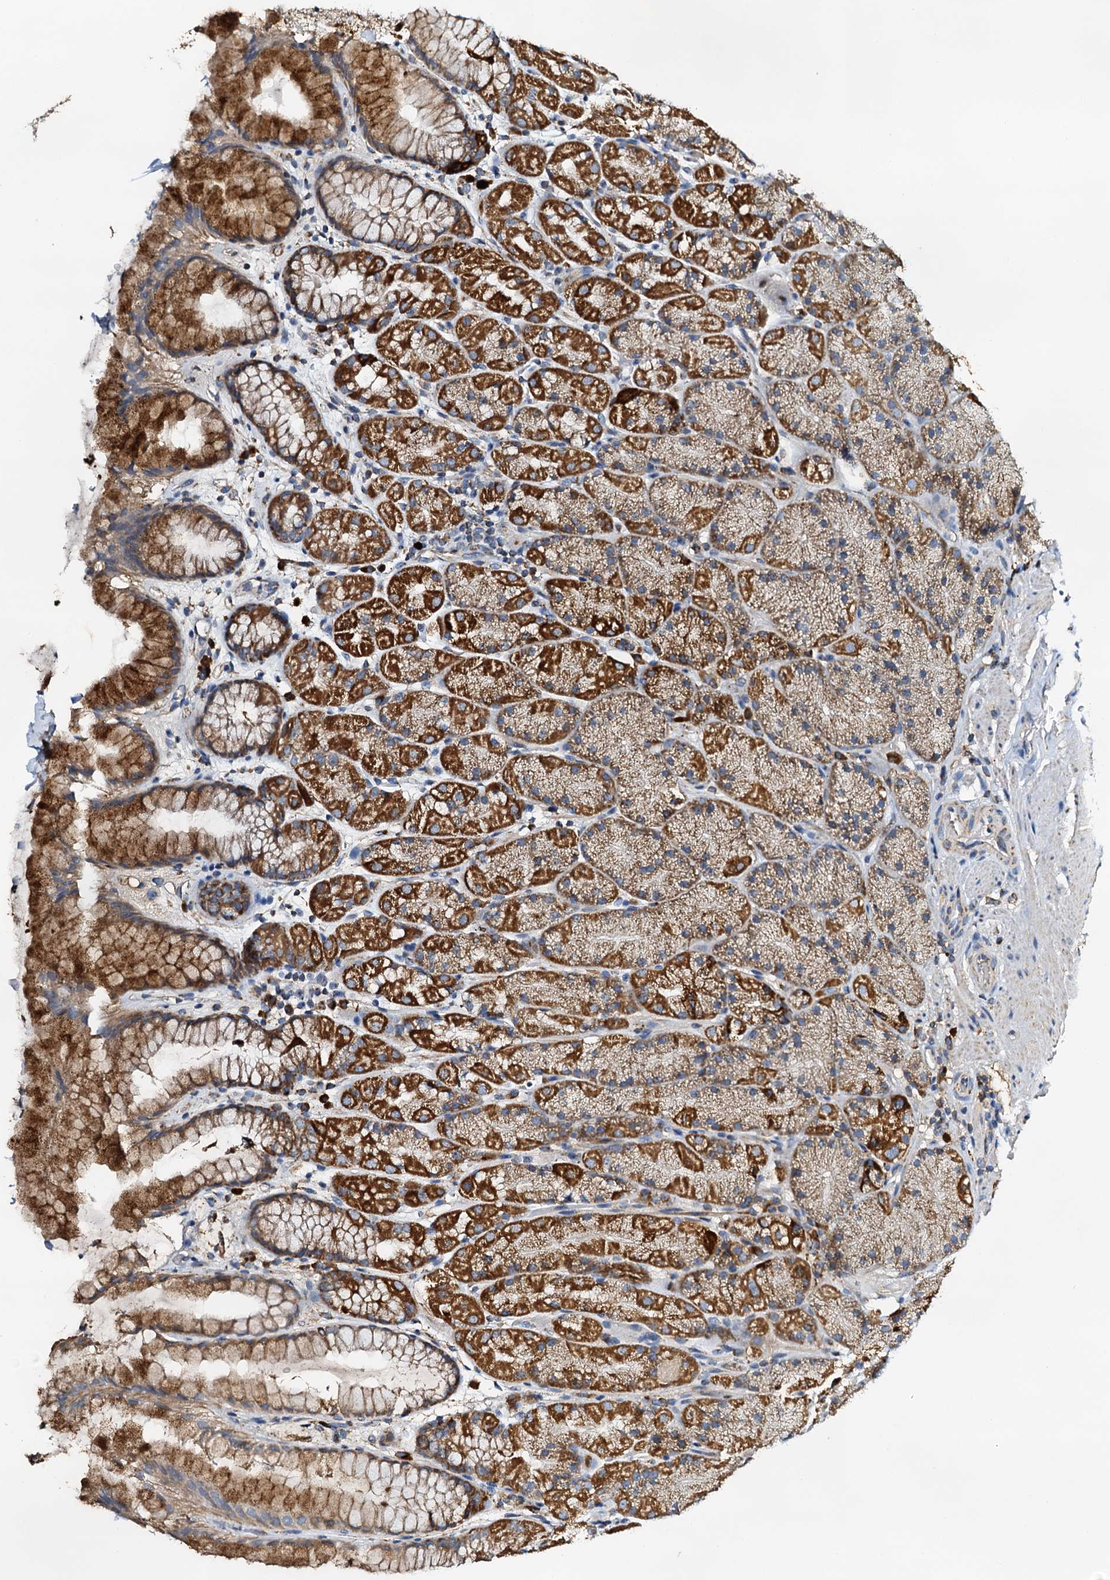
{"staining": {"intensity": "strong", "quantity": ">75%", "location": "cytoplasmic/membranous"}, "tissue": "stomach", "cell_type": "Glandular cells", "image_type": "normal", "snomed": [{"axis": "morphology", "description": "Normal tissue, NOS"}, {"axis": "topography", "description": "Stomach, upper"}, {"axis": "topography", "description": "Stomach, lower"}], "caption": "A high amount of strong cytoplasmic/membranous positivity is present in about >75% of glandular cells in normal stomach.", "gene": "POC1A", "patient": {"sex": "male", "age": 67}}